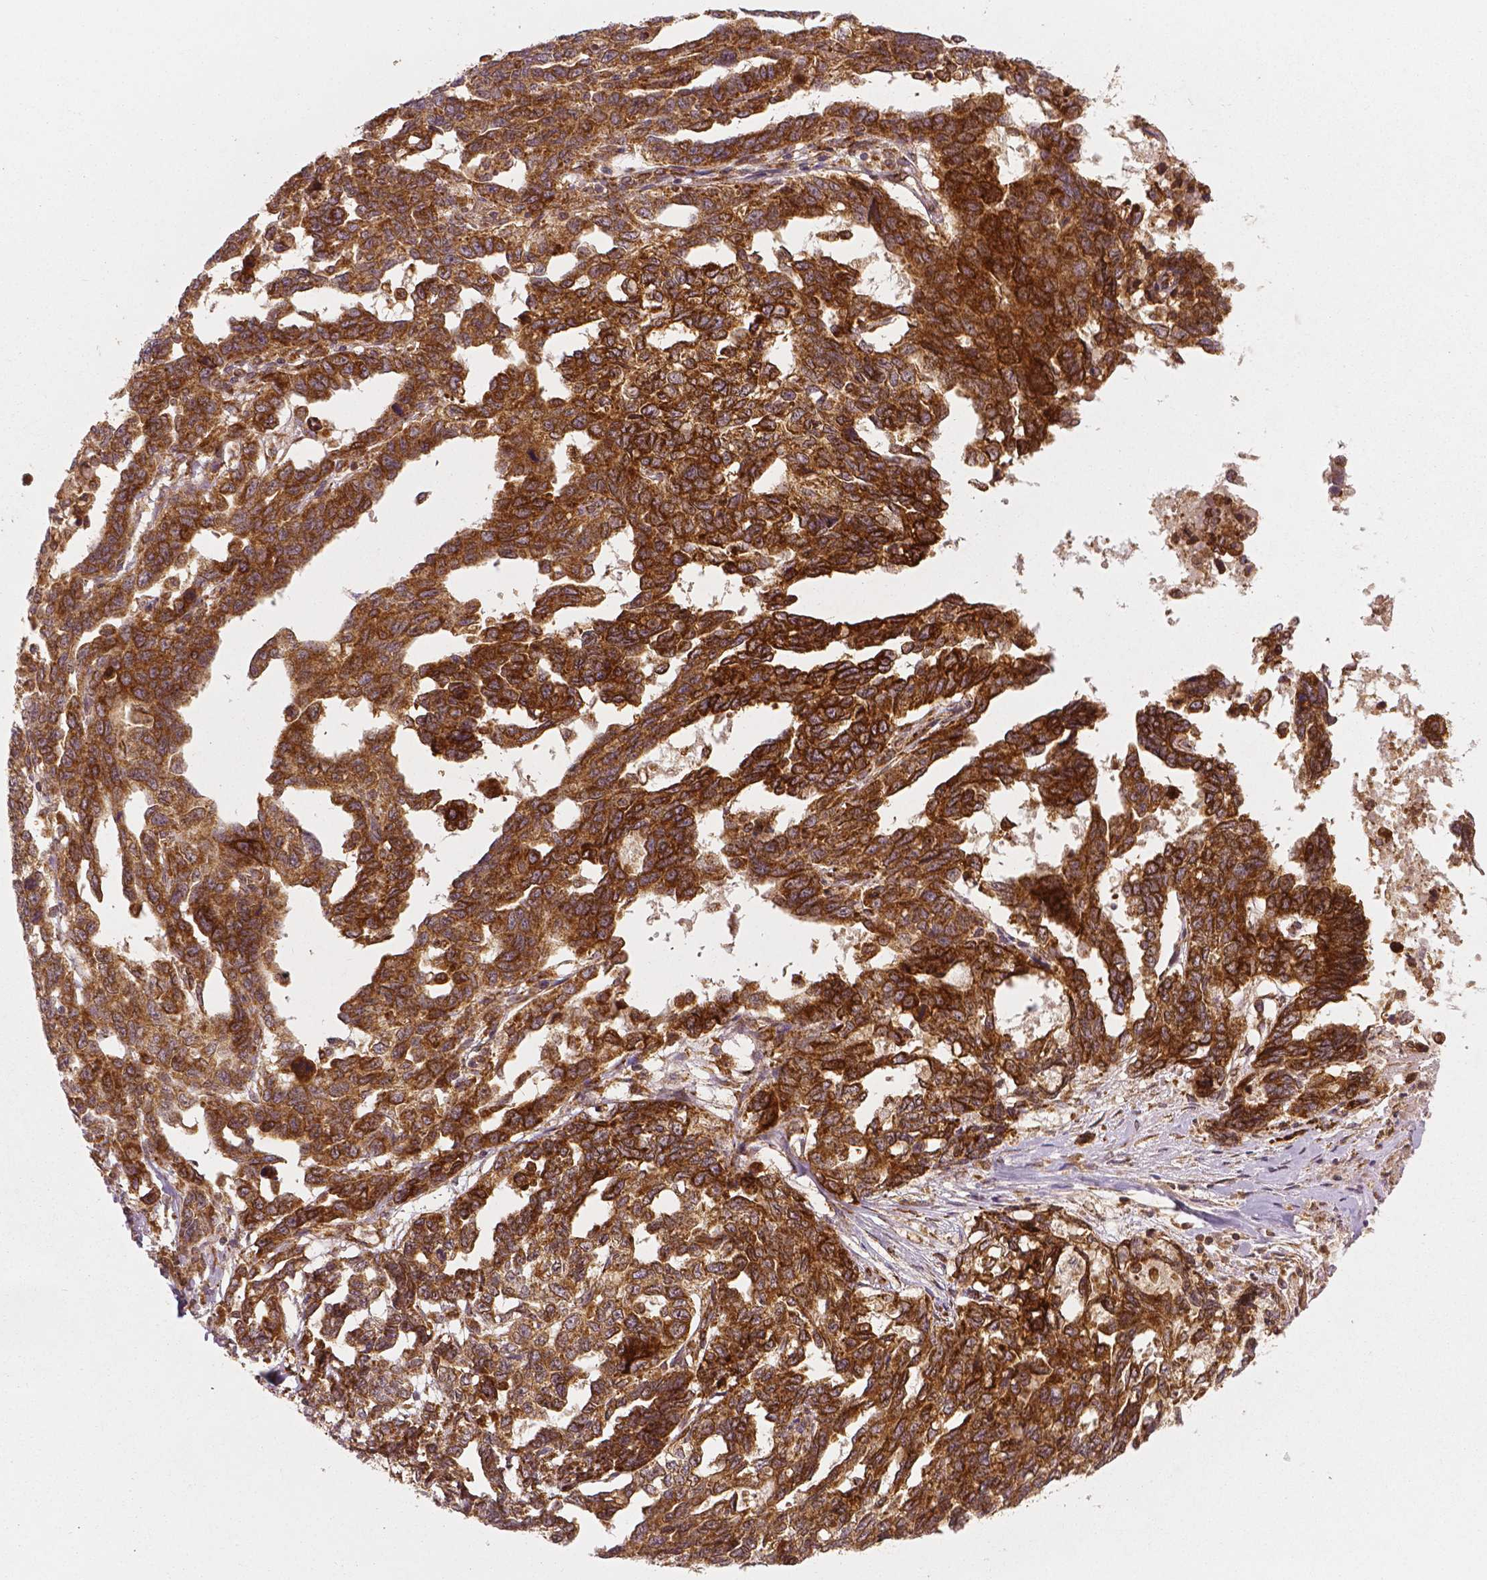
{"staining": {"intensity": "strong", "quantity": ">75%", "location": "cytoplasmic/membranous"}, "tissue": "ovarian cancer", "cell_type": "Tumor cells", "image_type": "cancer", "snomed": [{"axis": "morphology", "description": "Cystadenocarcinoma, serous, NOS"}, {"axis": "topography", "description": "Ovary"}], "caption": "Protein staining of ovarian cancer tissue exhibits strong cytoplasmic/membranous expression in approximately >75% of tumor cells.", "gene": "PGAM5", "patient": {"sex": "female", "age": 69}}